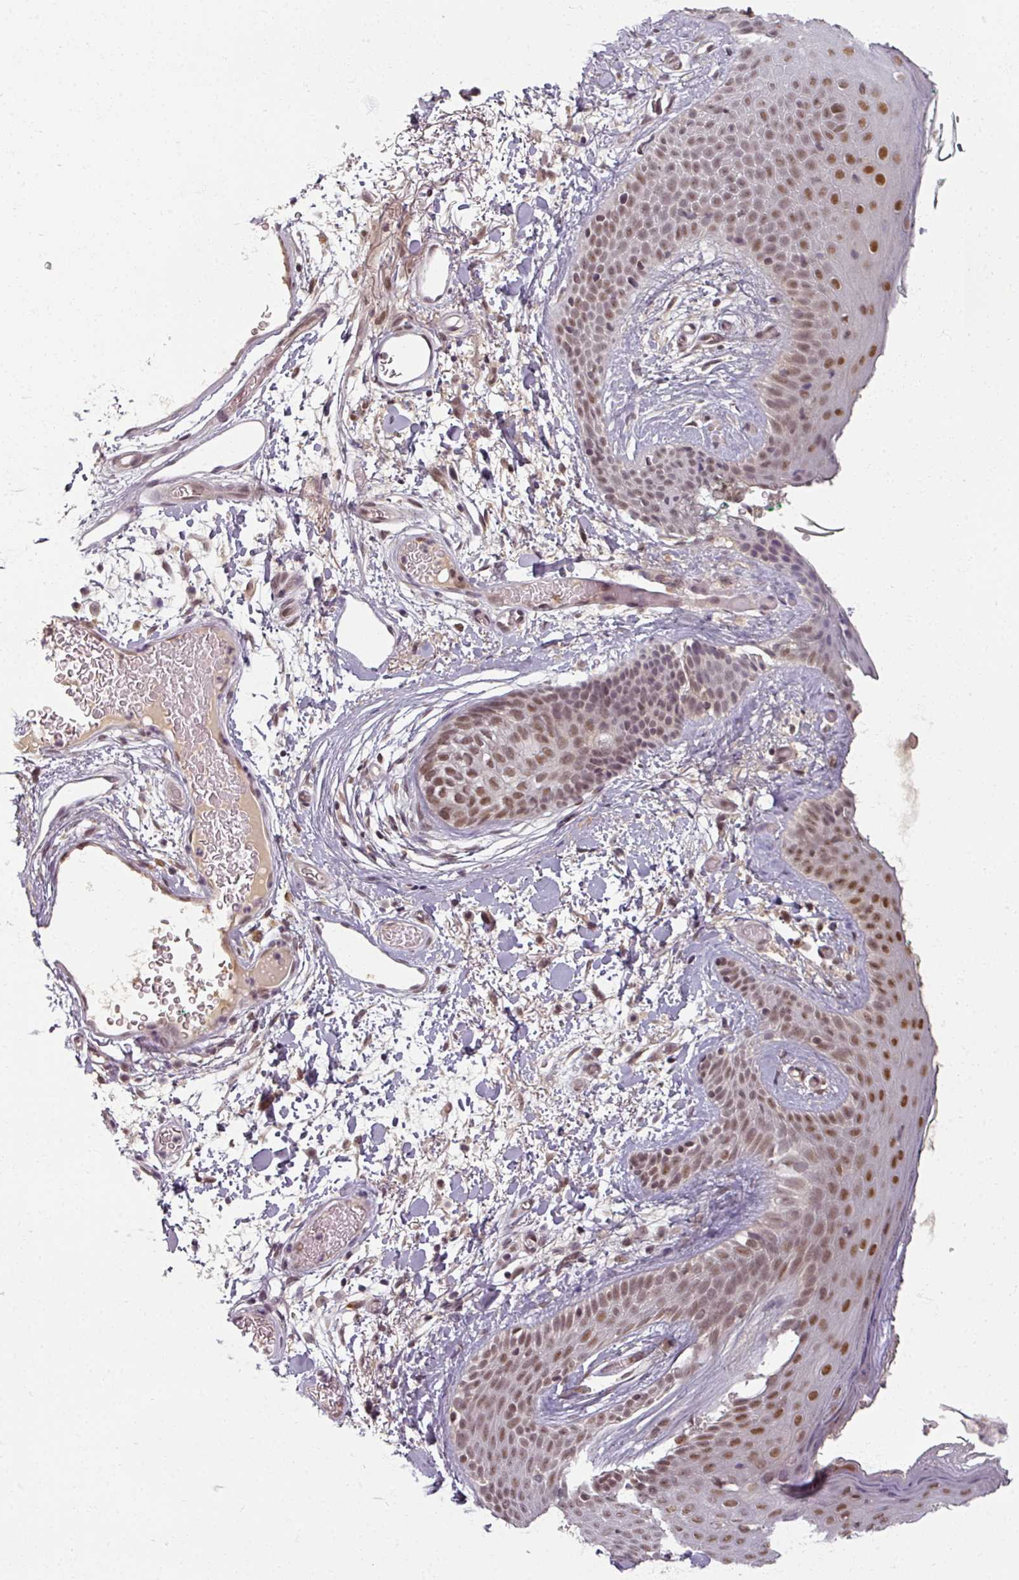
{"staining": {"intensity": "moderate", "quantity": "25%-75%", "location": "nuclear"}, "tissue": "skin", "cell_type": "Fibroblasts", "image_type": "normal", "snomed": [{"axis": "morphology", "description": "Normal tissue, NOS"}, {"axis": "topography", "description": "Skin"}], "caption": "The immunohistochemical stain labels moderate nuclear staining in fibroblasts of unremarkable skin.", "gene": "POLR2G", "patient": {"sex": "male", "age": 79}}